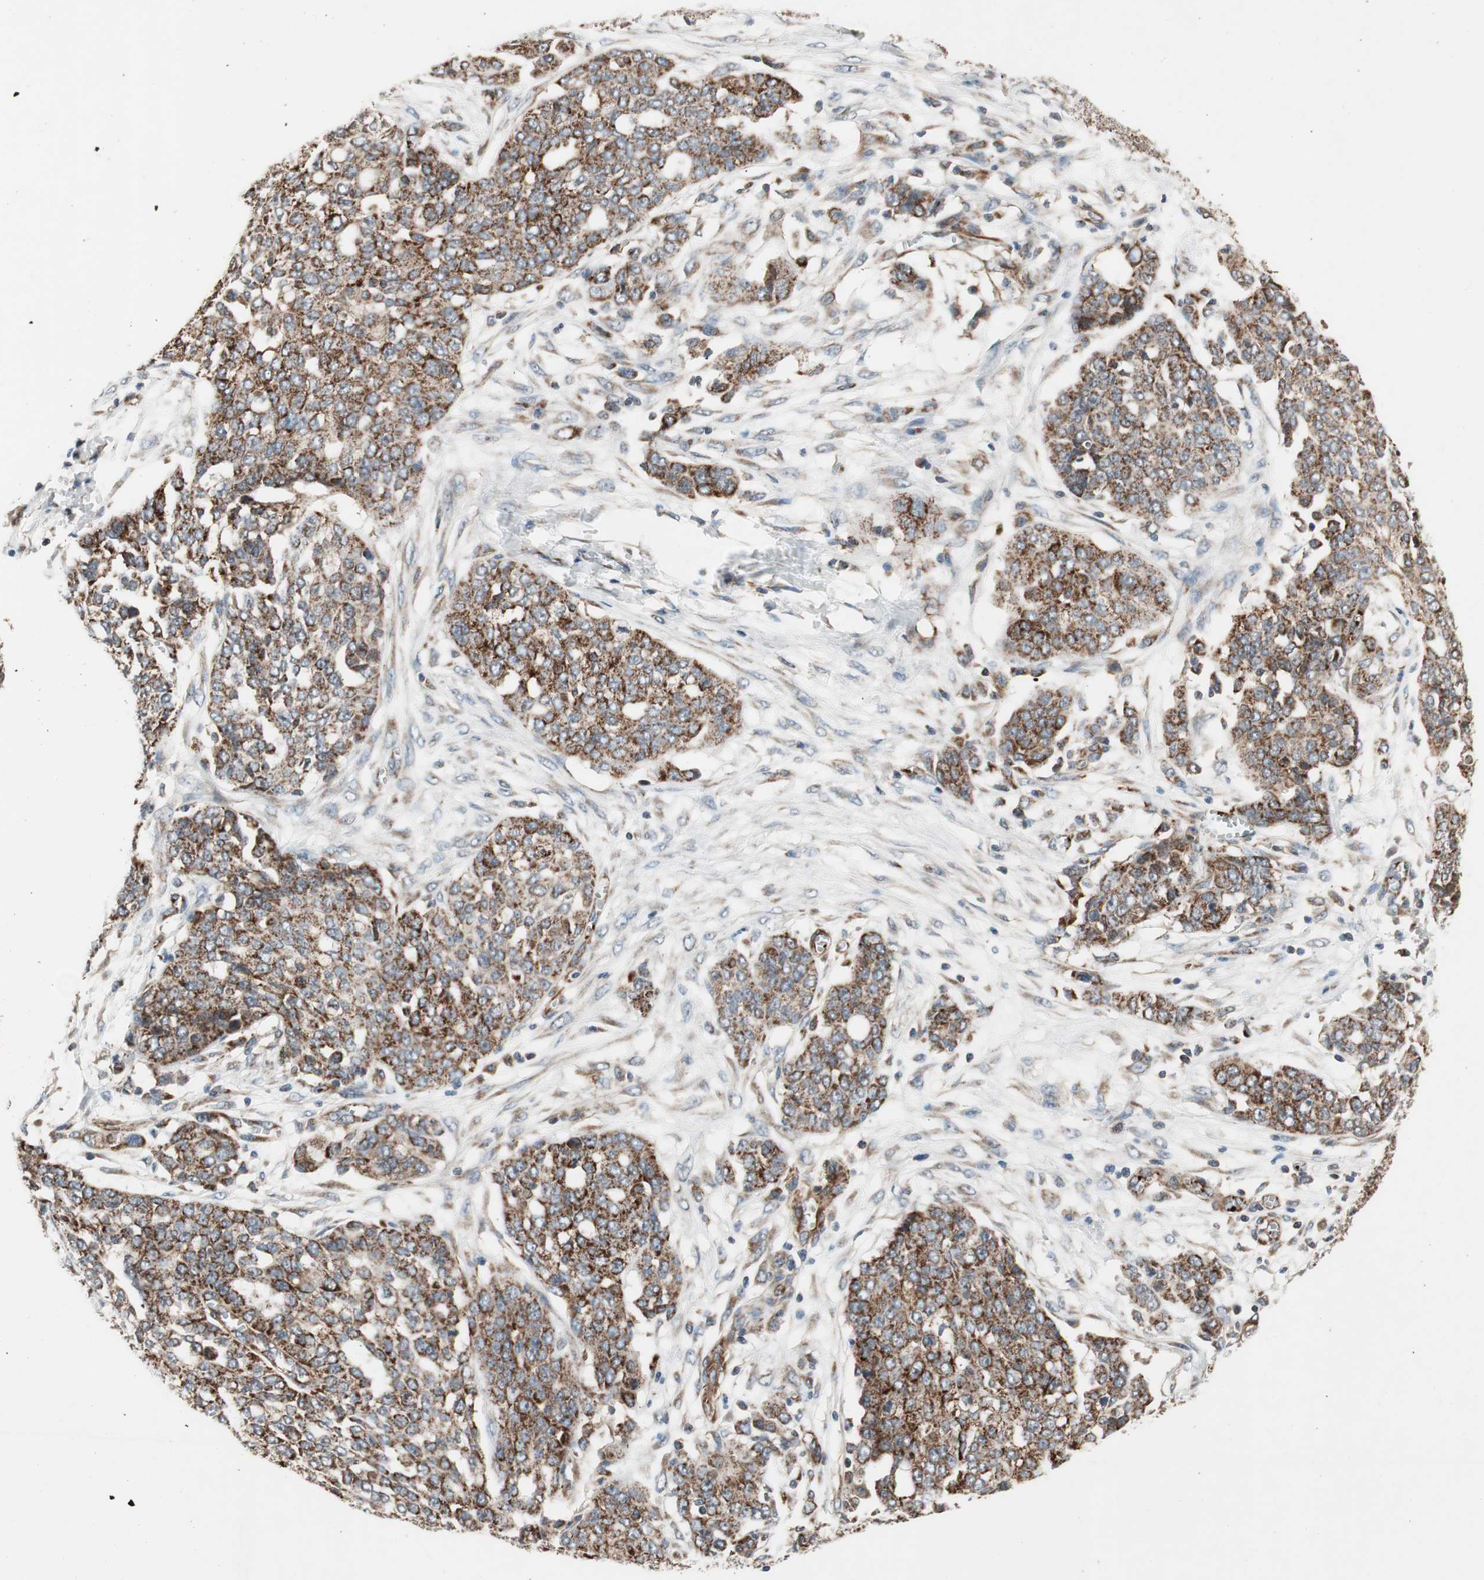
{"staining": {"intensity": "strong", "quantity": ">75%", "location": "cytoplasmic/membranous"}, "tissue": "ovarian cancer", "cell_type": "Tumor cells", "image_type": "cancer", "snomed": [{"axis": "morphology", "description": "Cystadenocarcinoma, serous, NOS"}, {"axis": "topography", "description": "Soft tissue"}, {"axis": "topography", "description": "Ovary"}], "caption": "Immunohistochemical staining of human serous cystadenocarcinoma (ovarian) shows strong cytoplasmic/membranous protein expression in approximately >75% of tumor cells.", "gene": "AKAP1", "patient": {"sex": "female", "age": 57}}